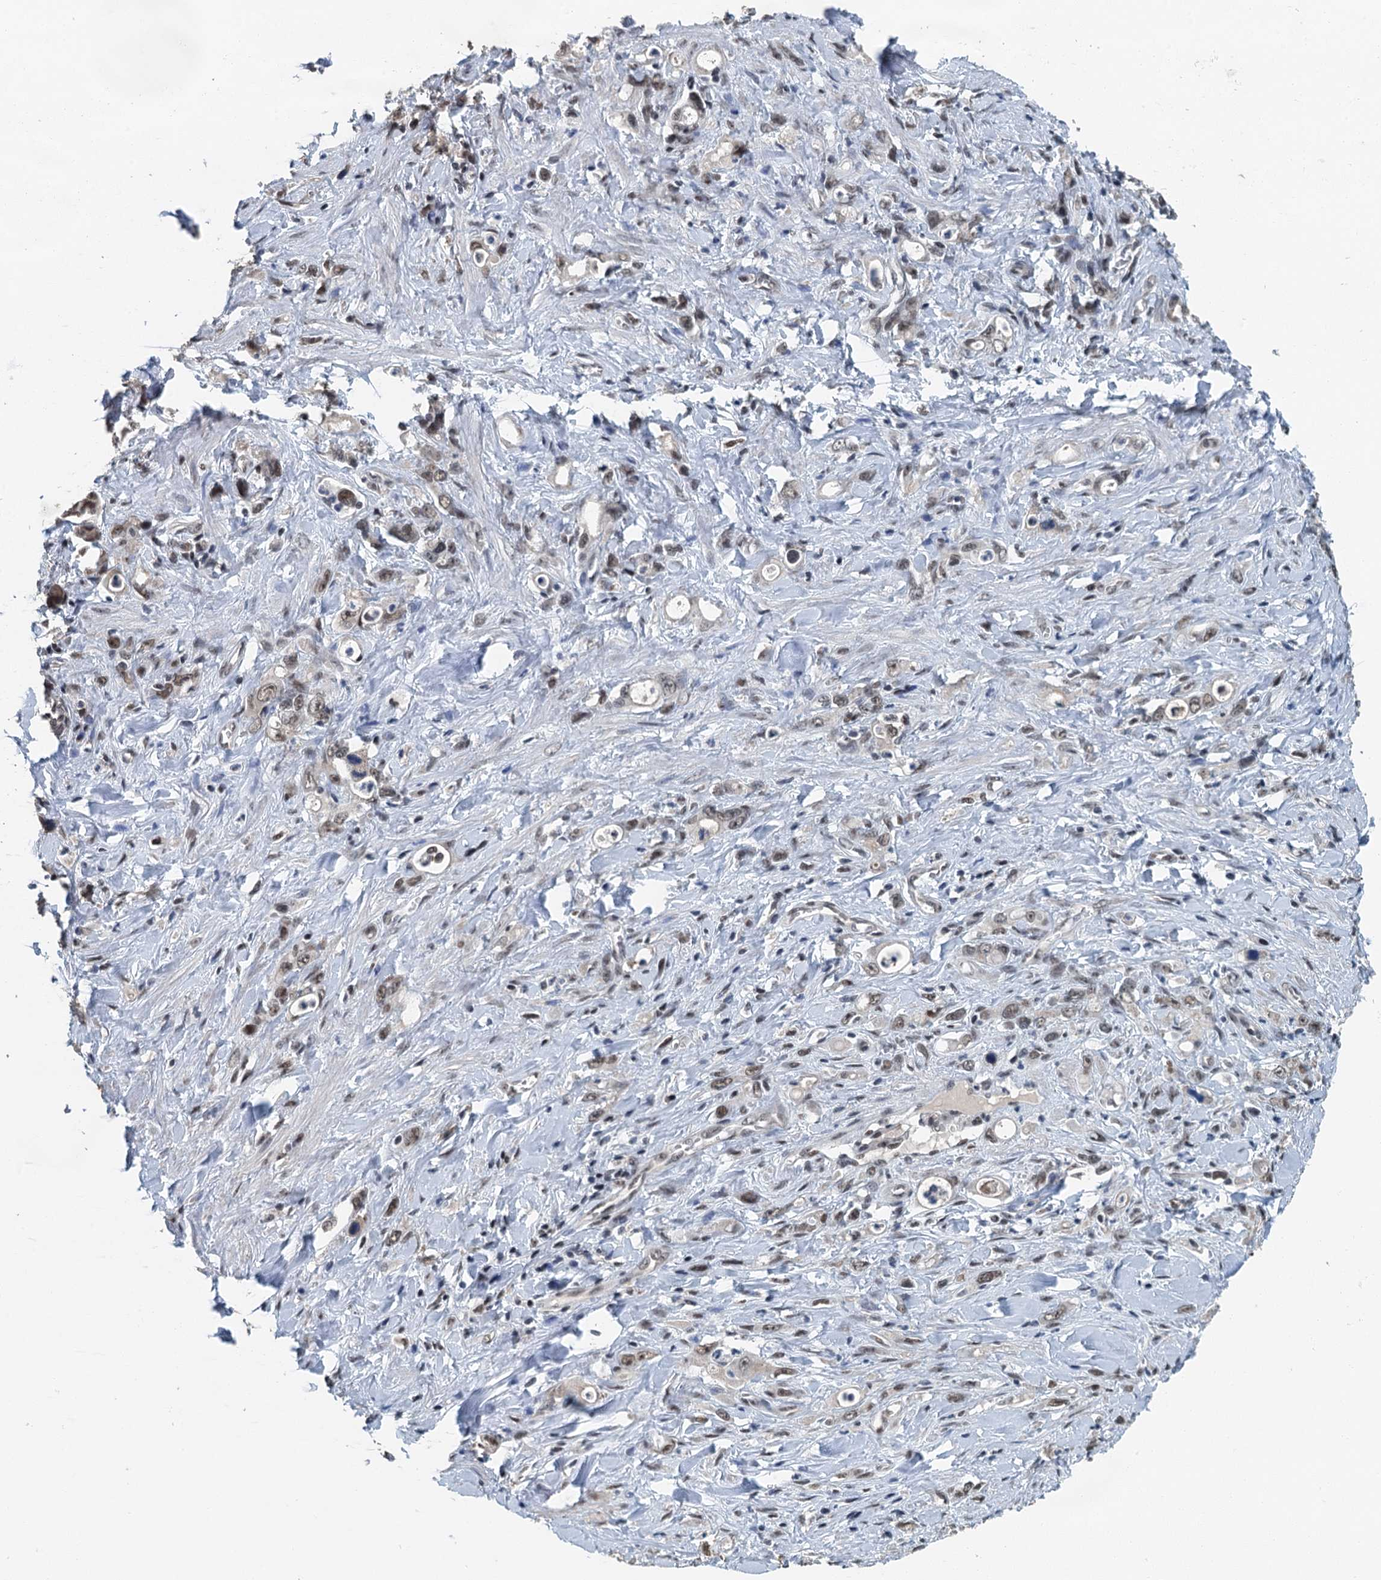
{"staining": {"intensity": "weak", "quantity": ">75%", "location": "nuclear"}, "tissue": "stomach cancer", "cell_type": "Tumor cells", "image_type": "cancer", "snomed": [{"axis": "morphology", "description": "Adenocarcinoma, NOS"}, {"axis": "topography", "description": "Stomach, lower"}], "caption": "Immunohistochemical staining of human stomach adenocarcinoma reveals low levels of weak nuclear staining in approximately >75% of tumor cells. The staining was performed using DAB (3,3'-diaminobenzidine) to visualize the protein expression in brown, while the nuclei were stained in blue with hematoxylin (Magnification: 20x).", "gene": "MTA3", "patient": {"sex": "female", "age": 43}}